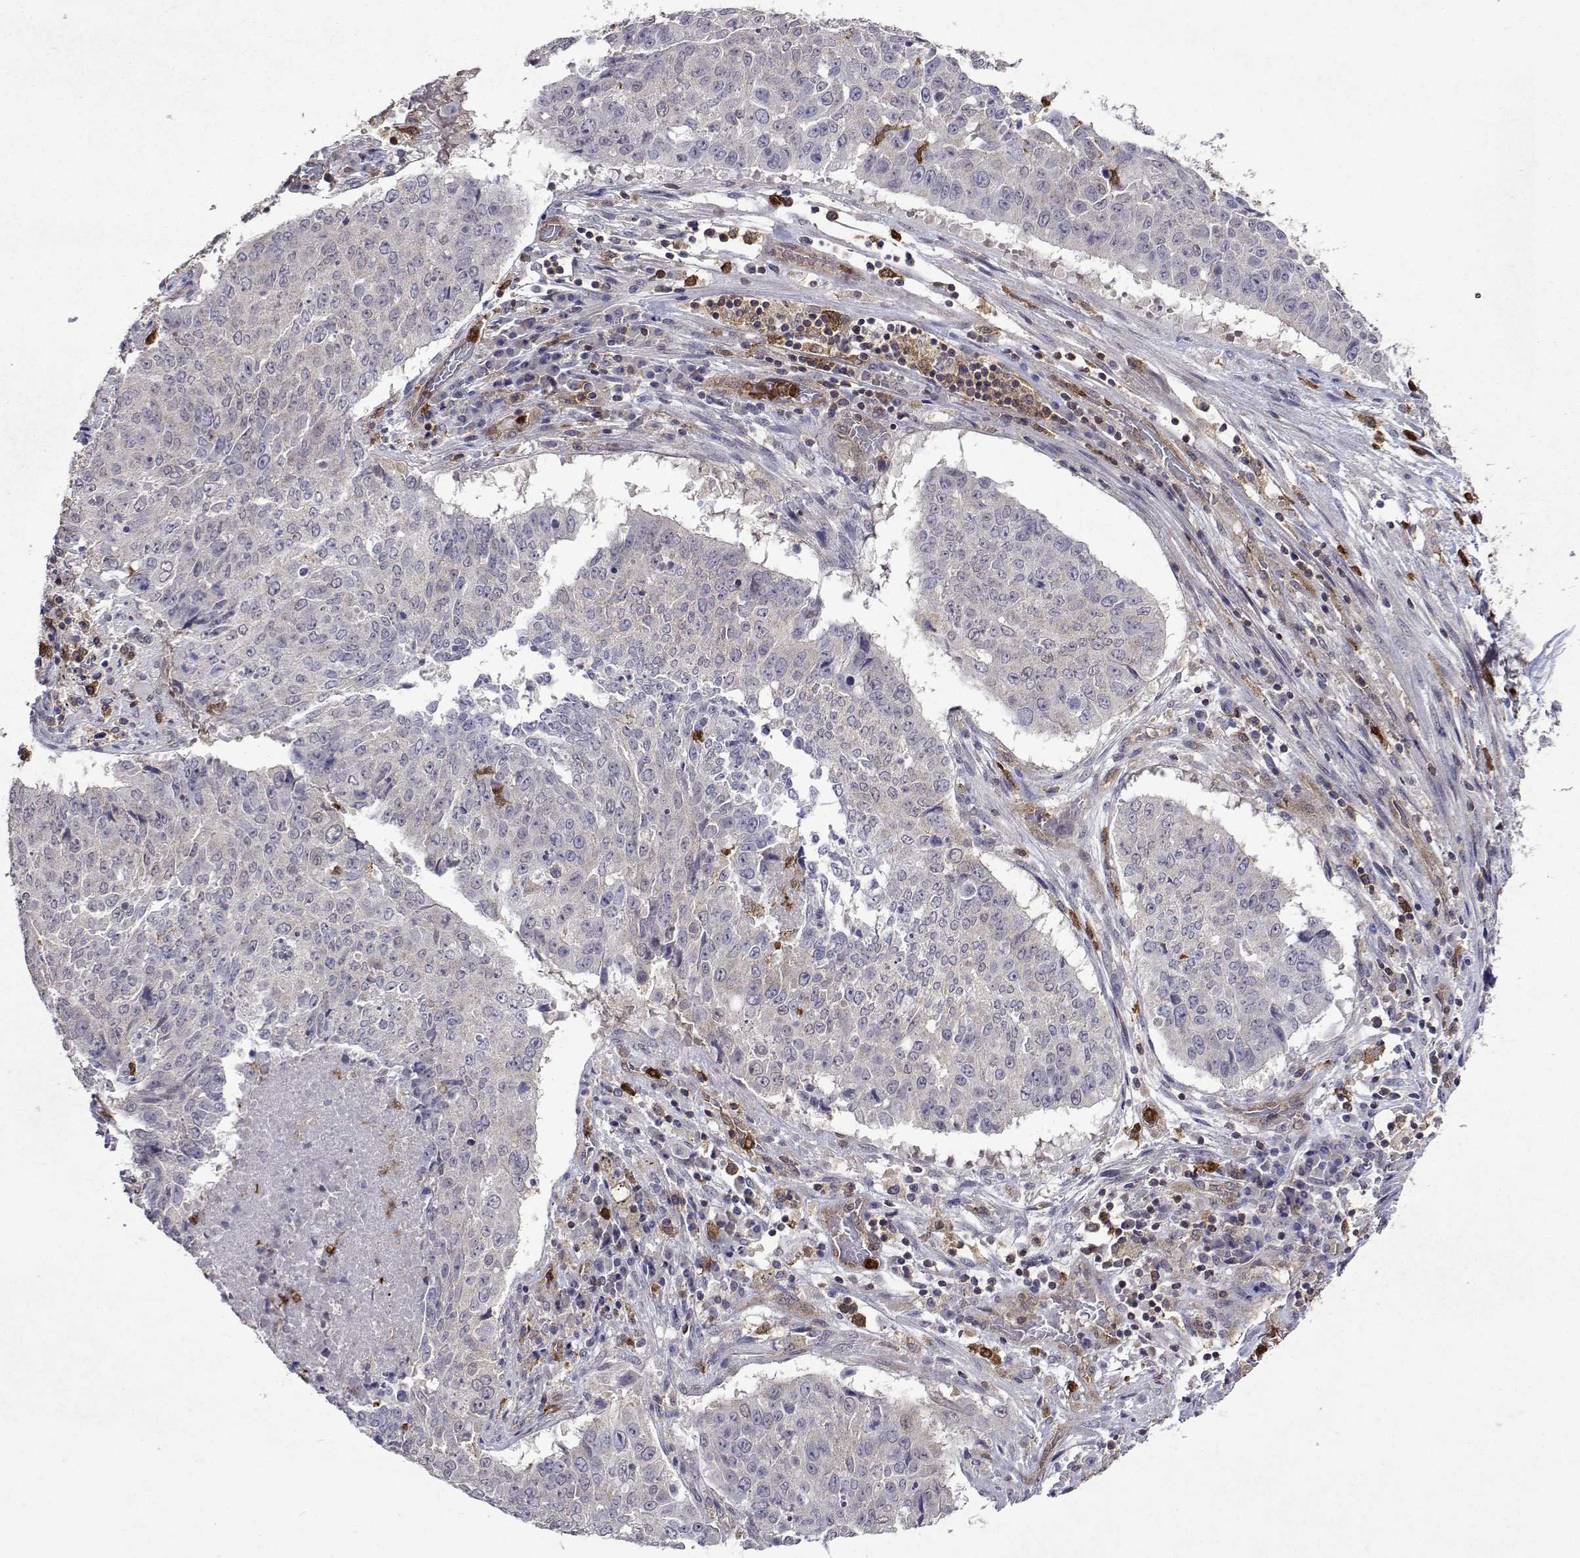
{"staining": {"intensity": "weak", "quantity": "<25%", "location": "cytoplasmic/membranous"}, "tissue": "lung cancer", "cell_type": "Tumor cells", "image_type": "cancer", "snomed": [{"axis": "morphology", "description": "Normal tissue, NOS"}, {"axis": "morphology", "description": "Squamous cell carcinoma, NOS"}, {"axis": "topography", "description": "Bronchus"}, {"axis": "topography", "description": "Lung"}], "caption": "Lung cancer (squamous cell carcinoma) was stained to show a protein in brown. There is no significant positivity in tumor cells. (Stains: DAB immunohistochemistry (IHC) with hematoxylin counter stain, Microscopy: brightfield microscopy at high magnification).", "gene": "APAF1", "patient": {"sex": "male", "age": 64}}